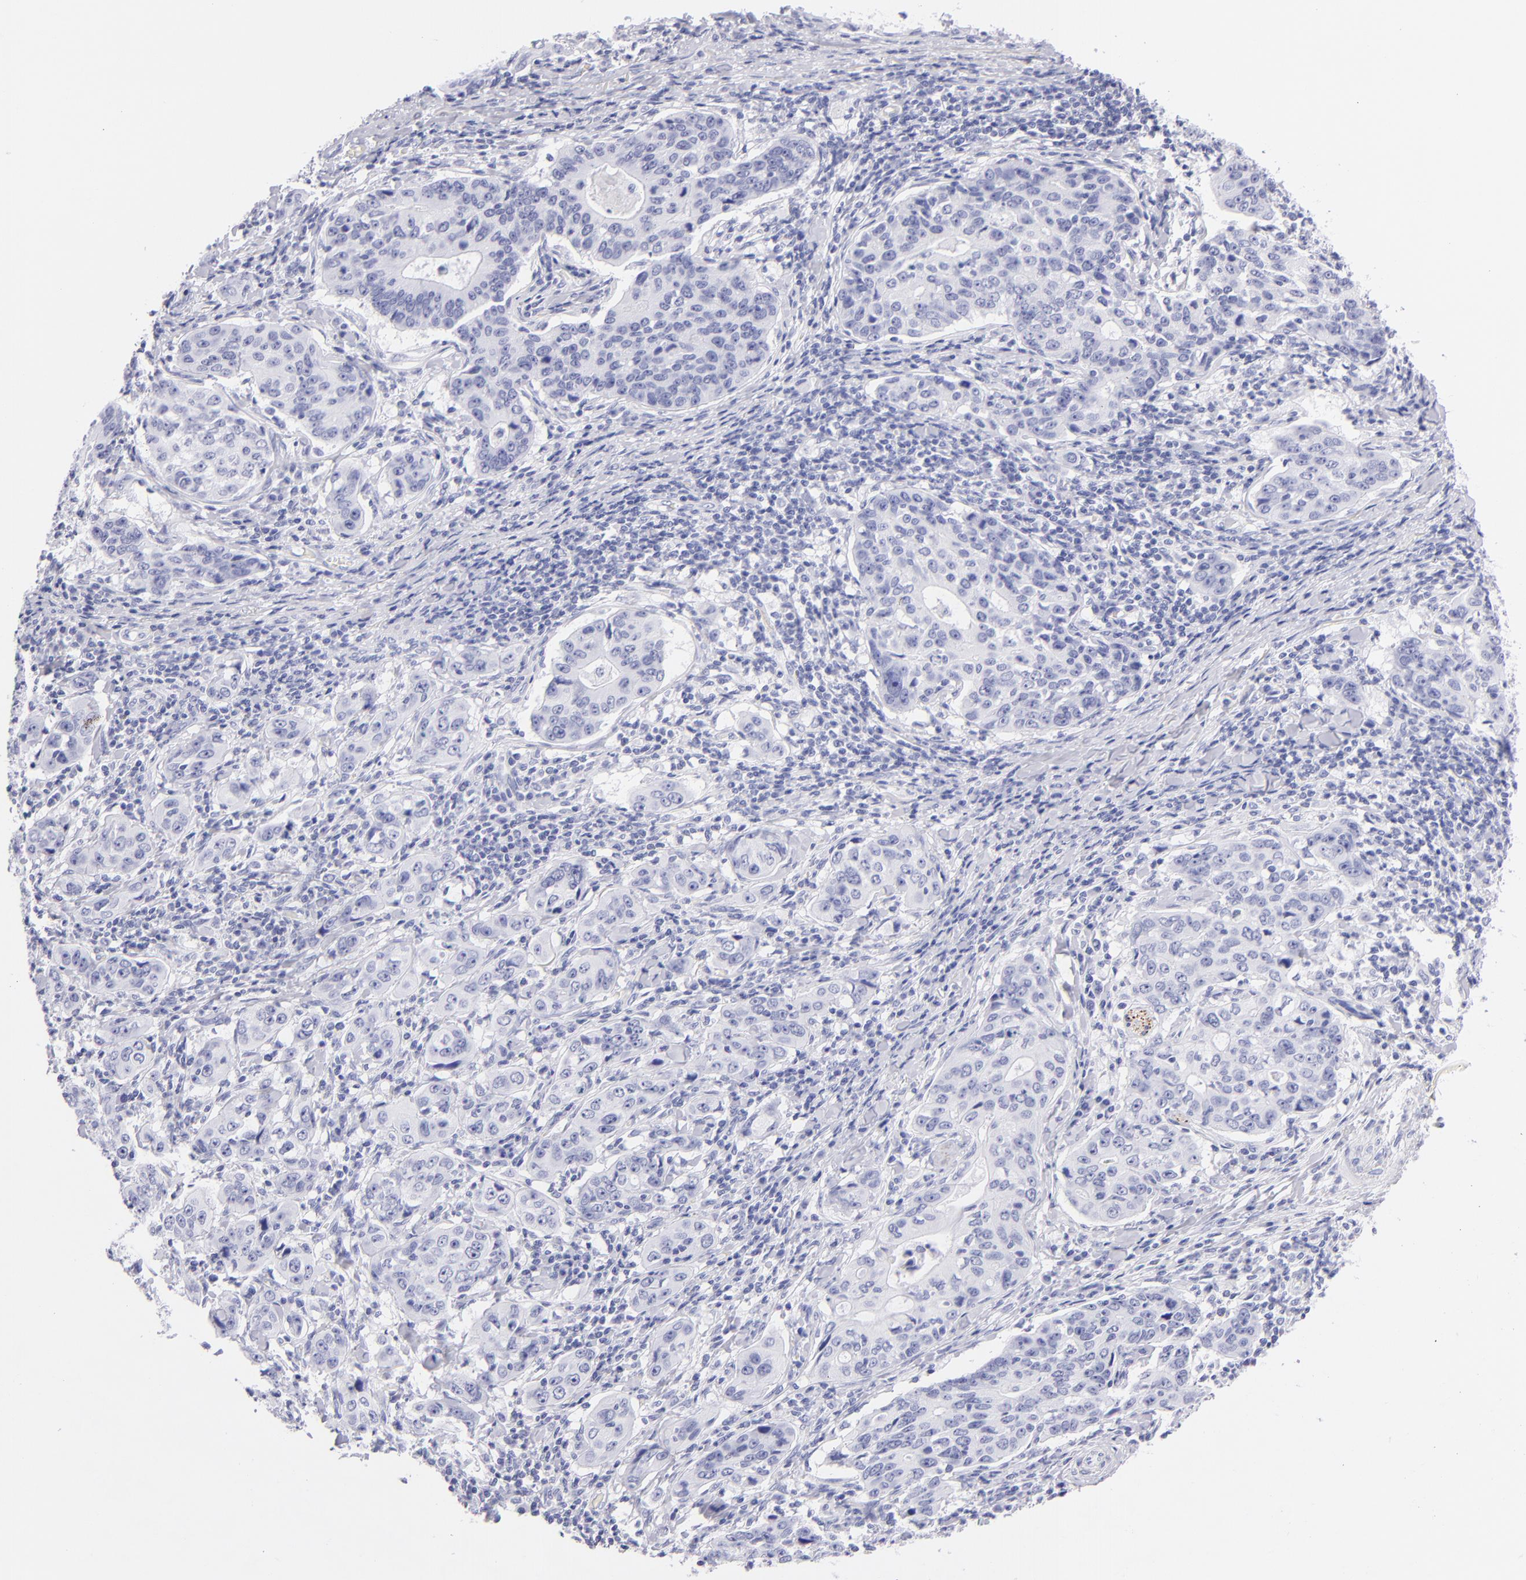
{"staining": {"intensity": "negative", "quantity": "none", "location": "none"}, "tissue": "stomach cancer", "cell_type": "Tumor cells", "image_type": "cancer", "snomed": [{"axis": "morphology", "description": "Adenocarcinoma, NOS"}, {"axis": "topography", "description": "Esophagus"}, {"axis": "topography", "description": "Stomach"}], "caption": "The photomicrograph reveals no staining of tumor cells in stomach cancer.", "gene": "PRPH", "patient": {"sex": "male", "age": 74}}